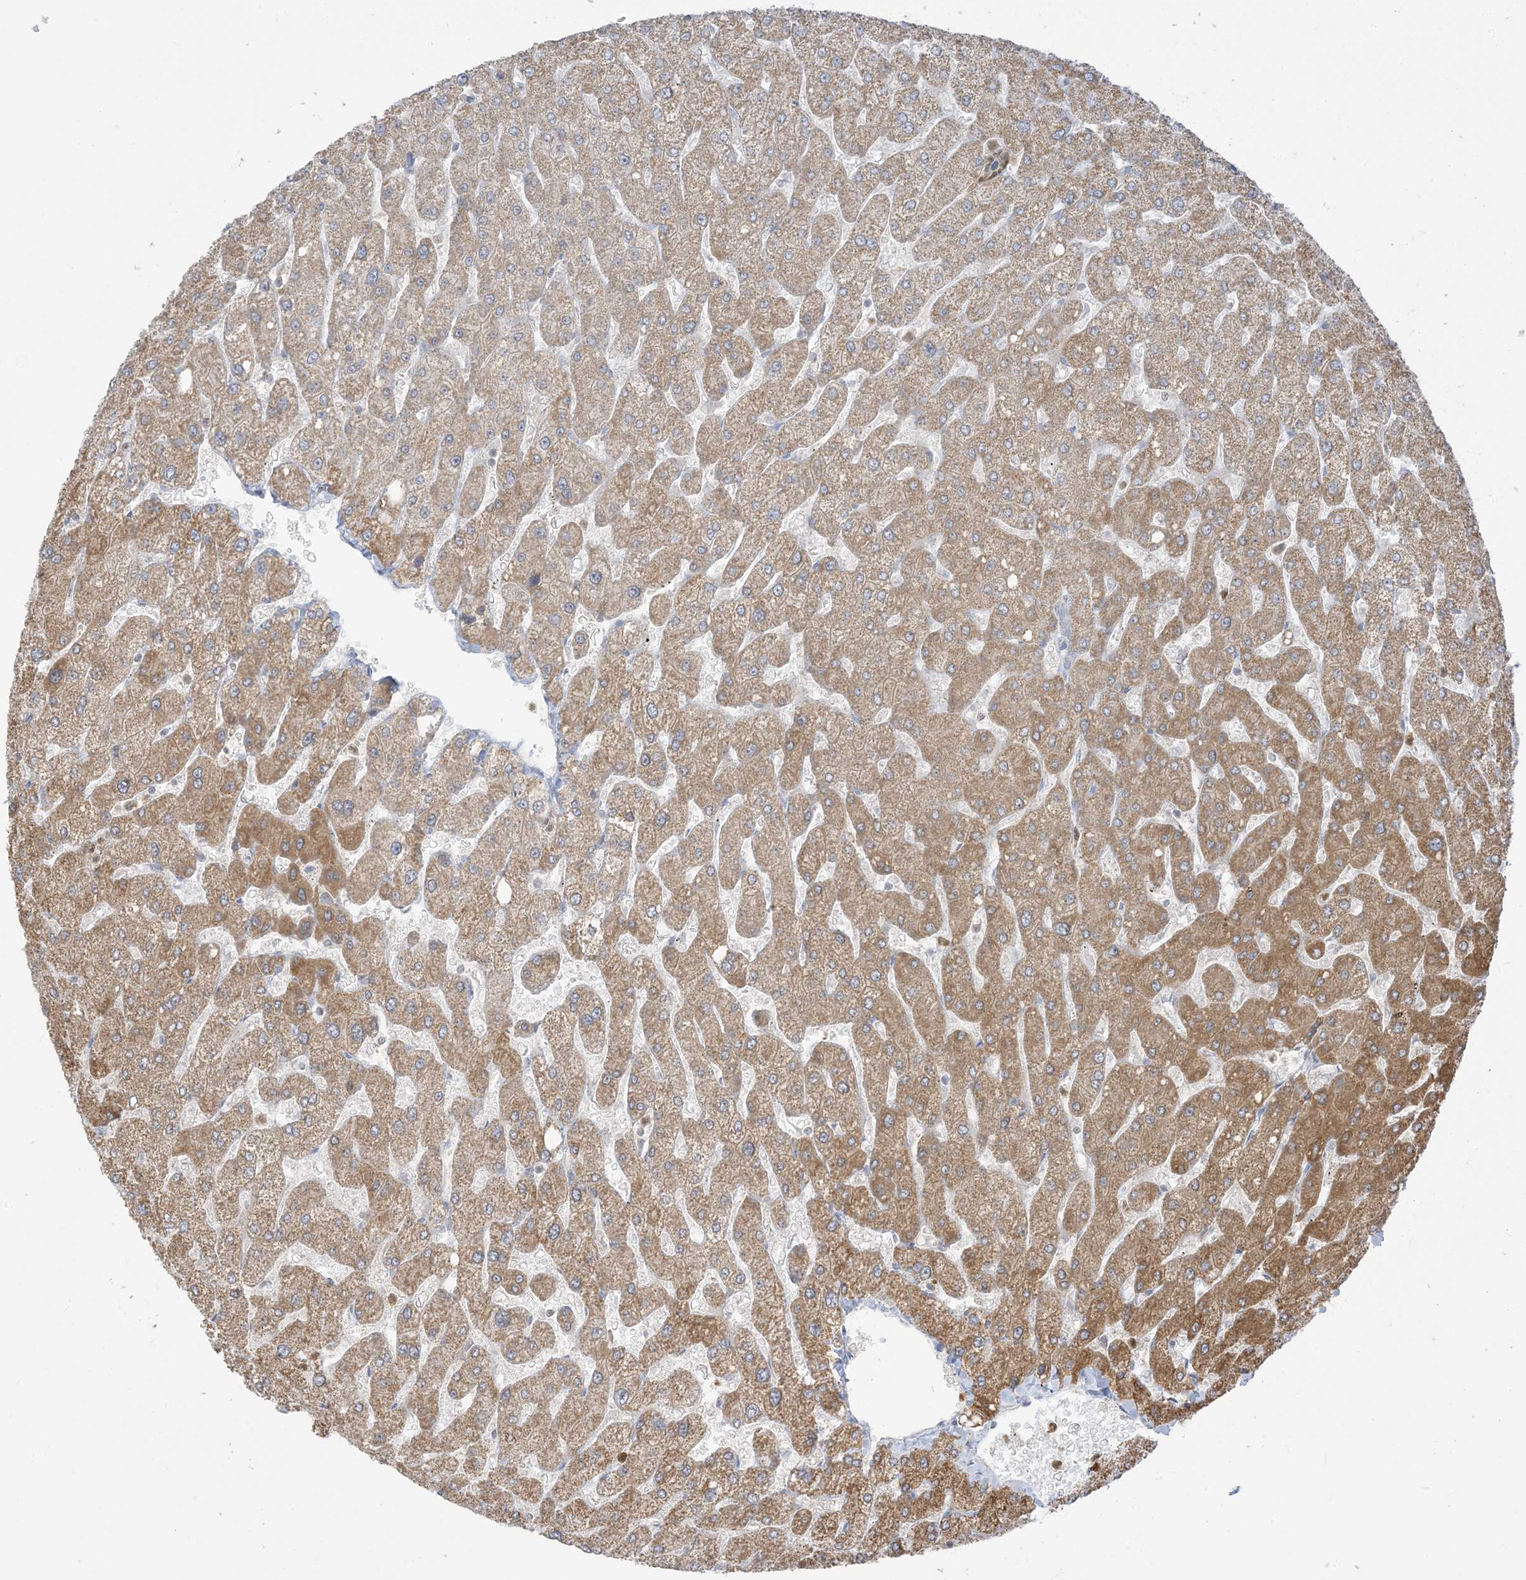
{"staining": {"intensity": "negative", "quantity": "none", "location": "none"}, "tissue": "liver", "cell_type": "Cholangiocytes", "image_type": "normal", "snomed": [{"axis": "morphology", "description": "Normal tissue, NOS"}, {"axis": "topography", "description": "Liver"}], "caption": "High power microscopy photomicrograph of an immunohistochemistry micrograph of benign liver, revealing no significant positivity in cholangiocytes. (DAB (3,3'-diaminobenzidine) IHC, high magnification).", "gene": "KANSL3", "patient": {"sex": "male", "age": 55}}